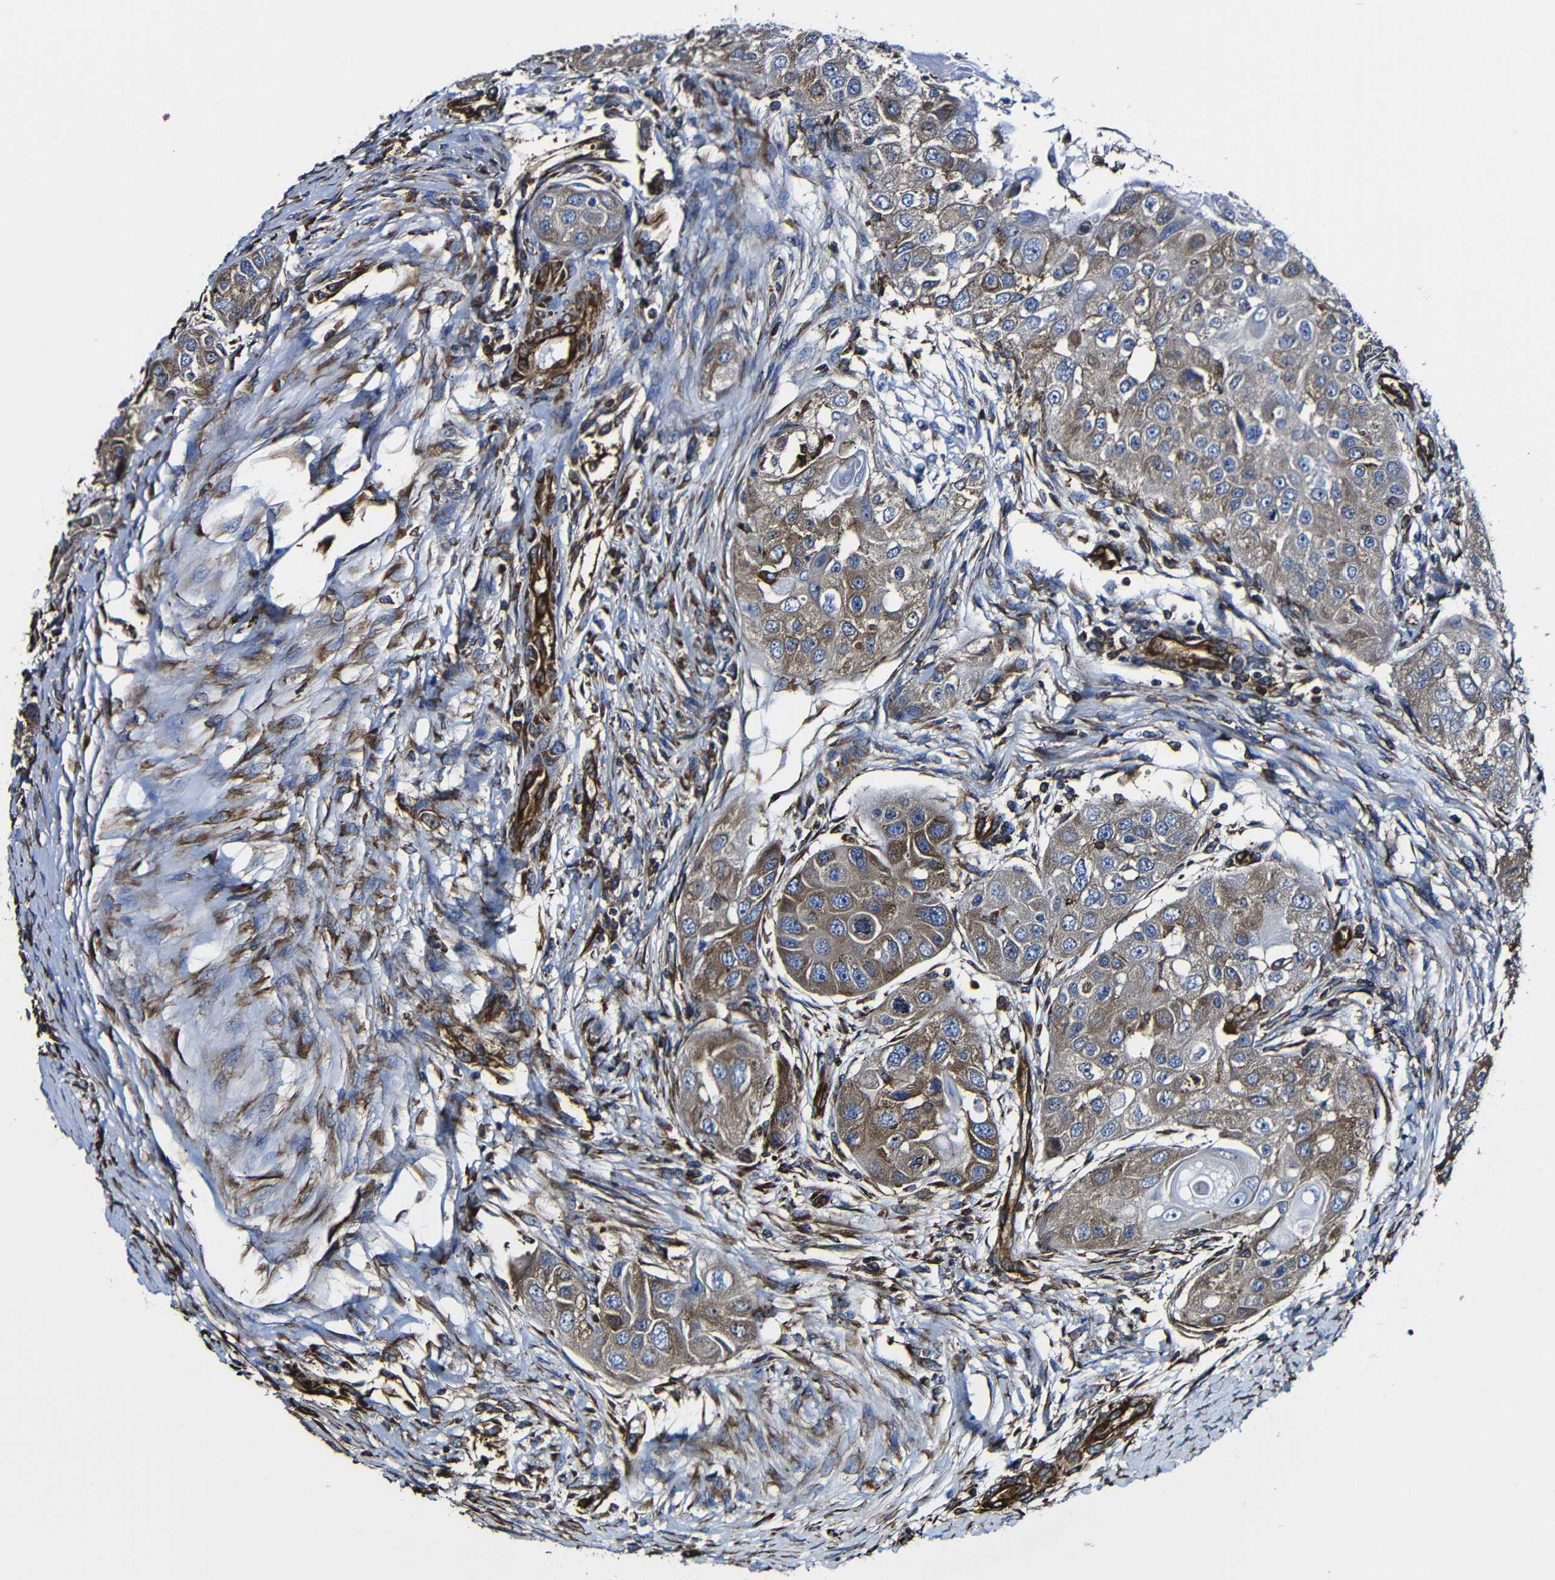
{"staining": {"intensity": "moderate", "quantity": ">75%", "location": "cytoplasmic/membranous"}, "tissue": "head and neck cancer", "cell_type": "Tumor cells", "image_type": "cancer", "snomed": [{"axis": "morphology", "description": "Normal tissue, NOS"}, {"axis": "morphology", "description": "Squamous cell carcinoma, NOS"}, {"axis": "topography", "description": "Skeletal muscle"}, {"axis": "topography", "description": "Head-Neck"}], "caption": "Protein expression analysis of squamous cell carcinoma (head and neck) reveals moderate cytoplasmic/membranous positivity in about >75% of tumor cells. Immunohistochemistry stains the protein of interest in brown and the nuclei are stained blue.", "gene": "MSN", "patient": {"sex": "male", "age": 51}}